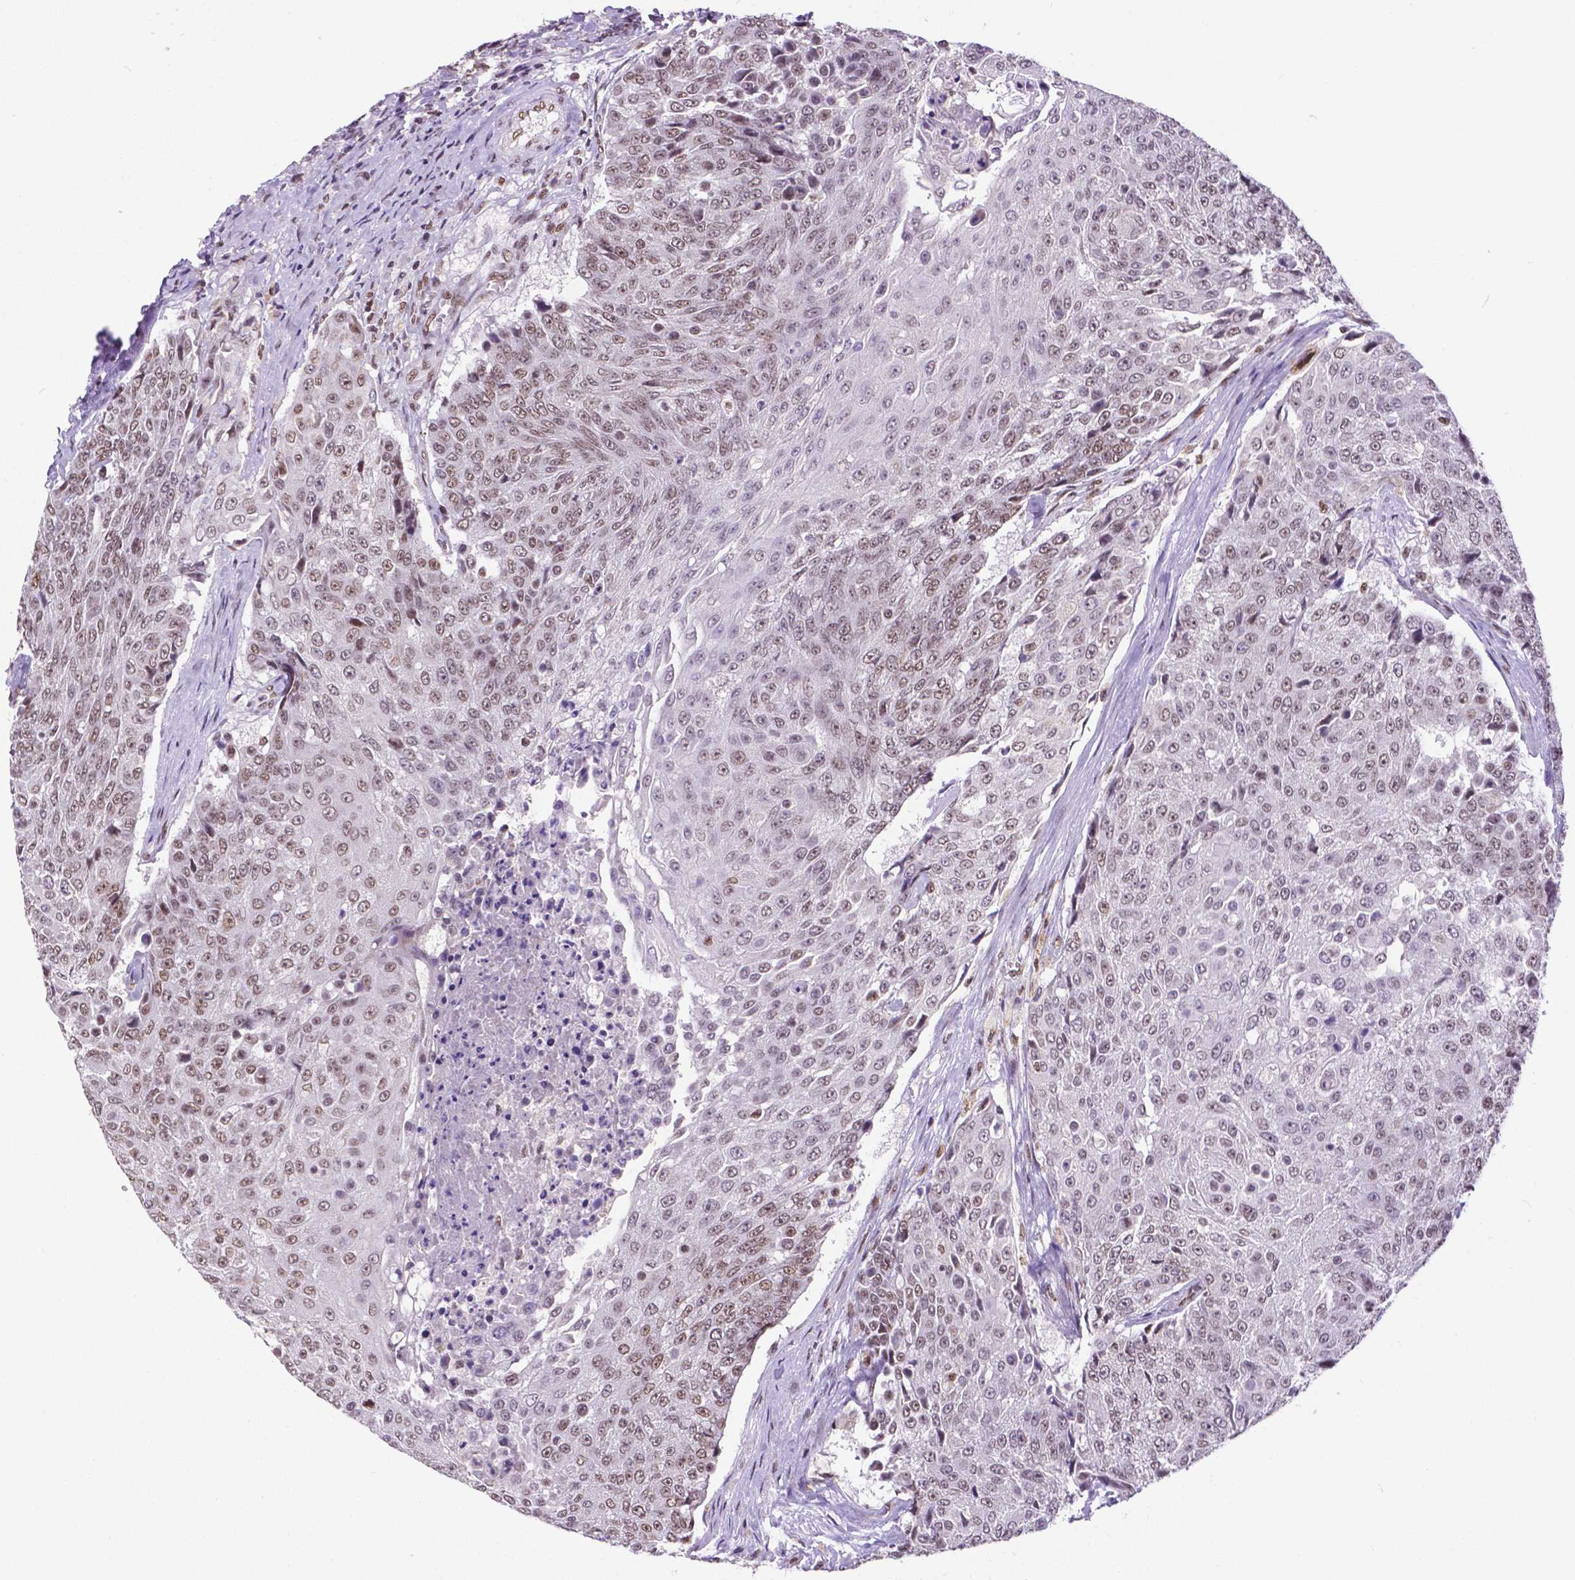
{"staining": {"intensity": "weak", "quantity": ">75%", "location": "nuclear"}, "tissue": "urothelial cancer", "cell_type": "Tumor cells", "image_type": "cancer", "snomed": [{"axis": "morphology", "description": "Urothelial carcinoma, High grade"}, {"axis": "topography", "description": "Urinary bladder"}], "caption": "The image reveals a brown stain indicating the presence of a protein in the nuclear of tumor cells in urothelial cancer. (DAB (3,3'-diaminobenzidine) IHC with brightfield microscopy, high magnification).", "gene": "ATRX", "patient": {"sex": "female", "age": 63}}